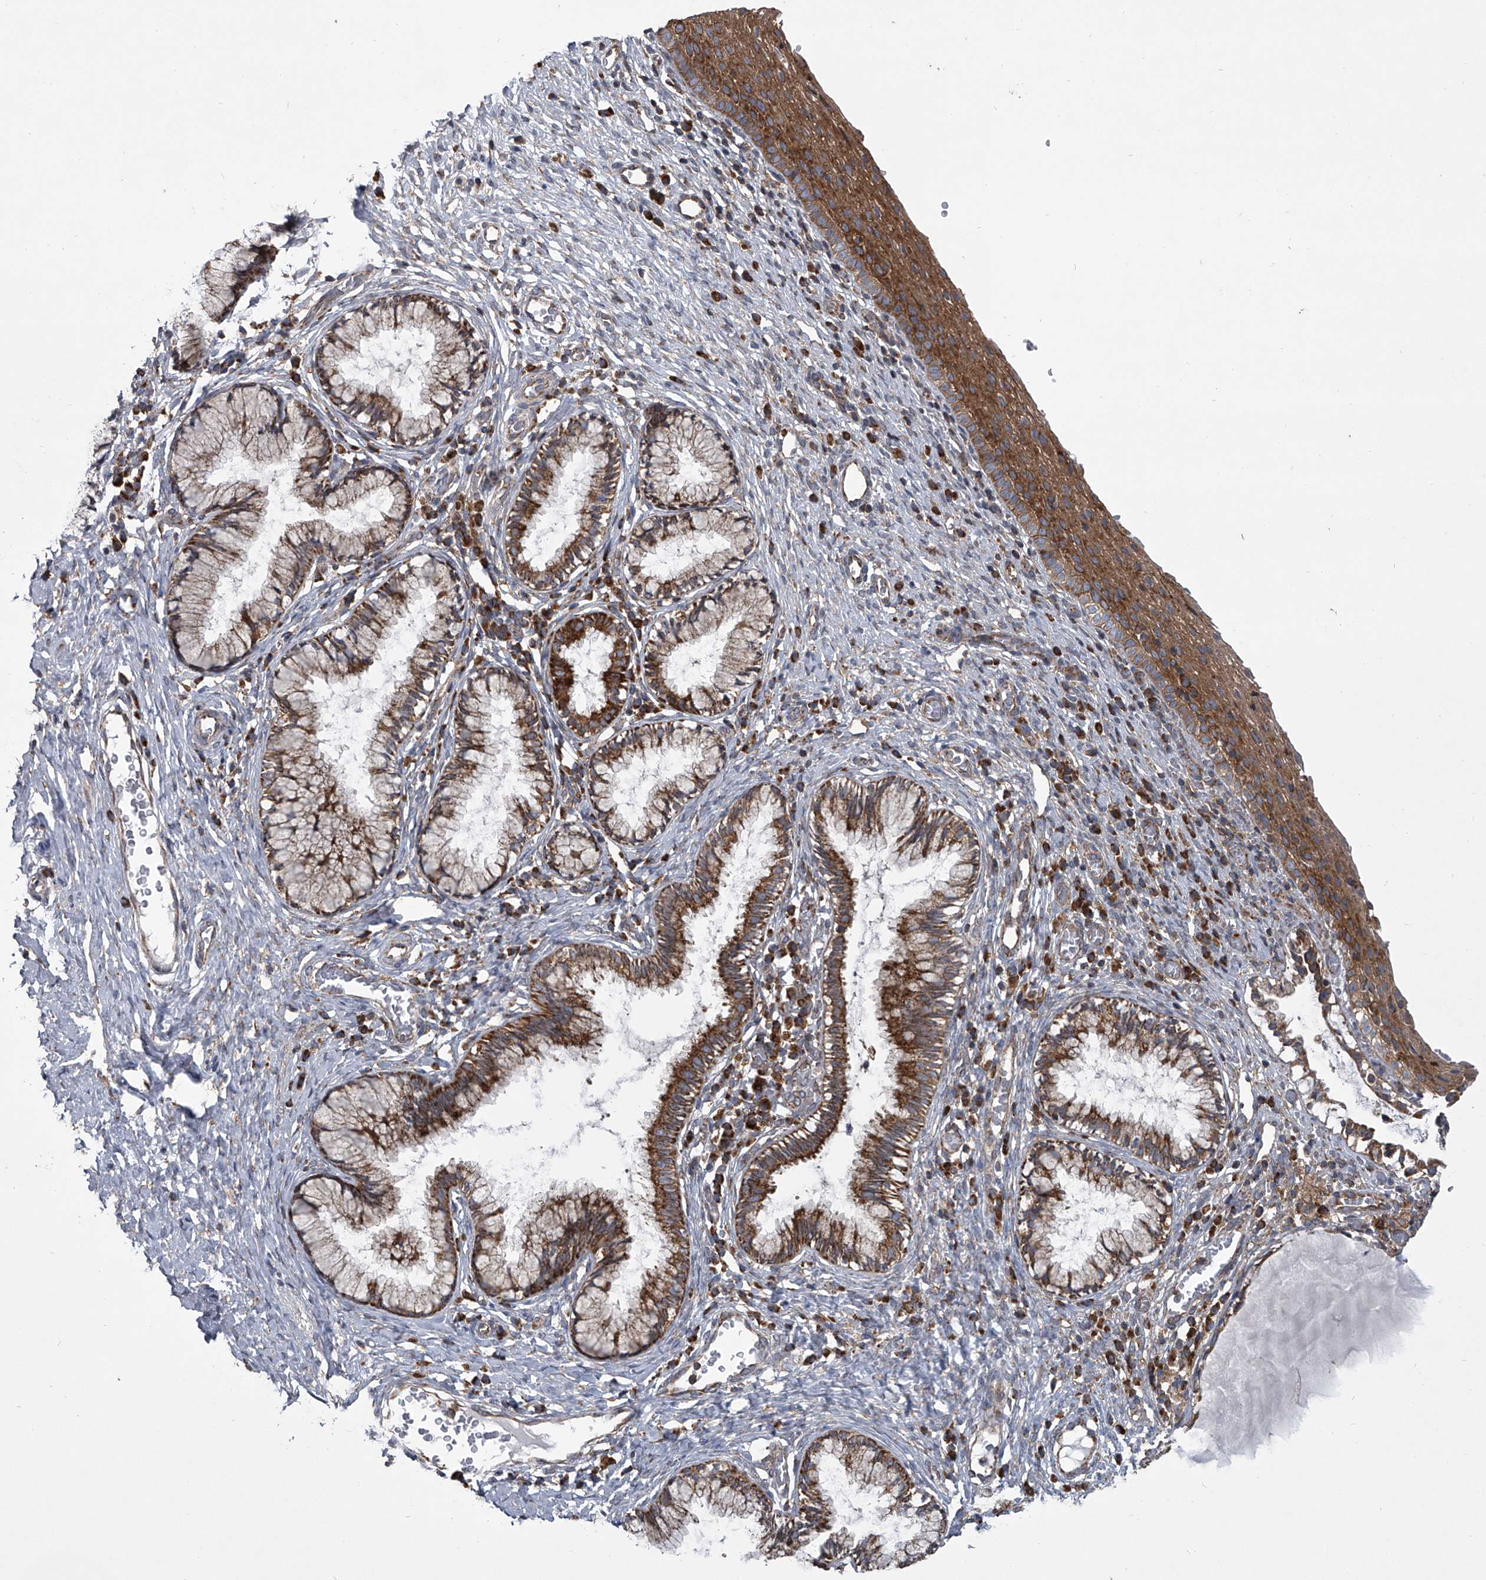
{"staining": {"intensity": "moderate", "quantity": "25%-75%", "location": "cytoplasmic/membranous"}, "tissue": "cervix", "cell_type": "Glandular cells", "image_type": "normal", "snomed": [{"axis": "morphology", "description": "Normal tissue, NOS"}, {"axis": "topography", "description": "Cervix"}], "caption": "Immunohistochemical staining of unremarkable cervix exhibits moderate cytoplasmic/membranous protein staining in about 25%-75% of glandular cells. (brown staining indicates protein expression, while blue staining denotes nuclei).", "gene": "ZC3H15", "patient": {"sex": "female", "age": 27}}